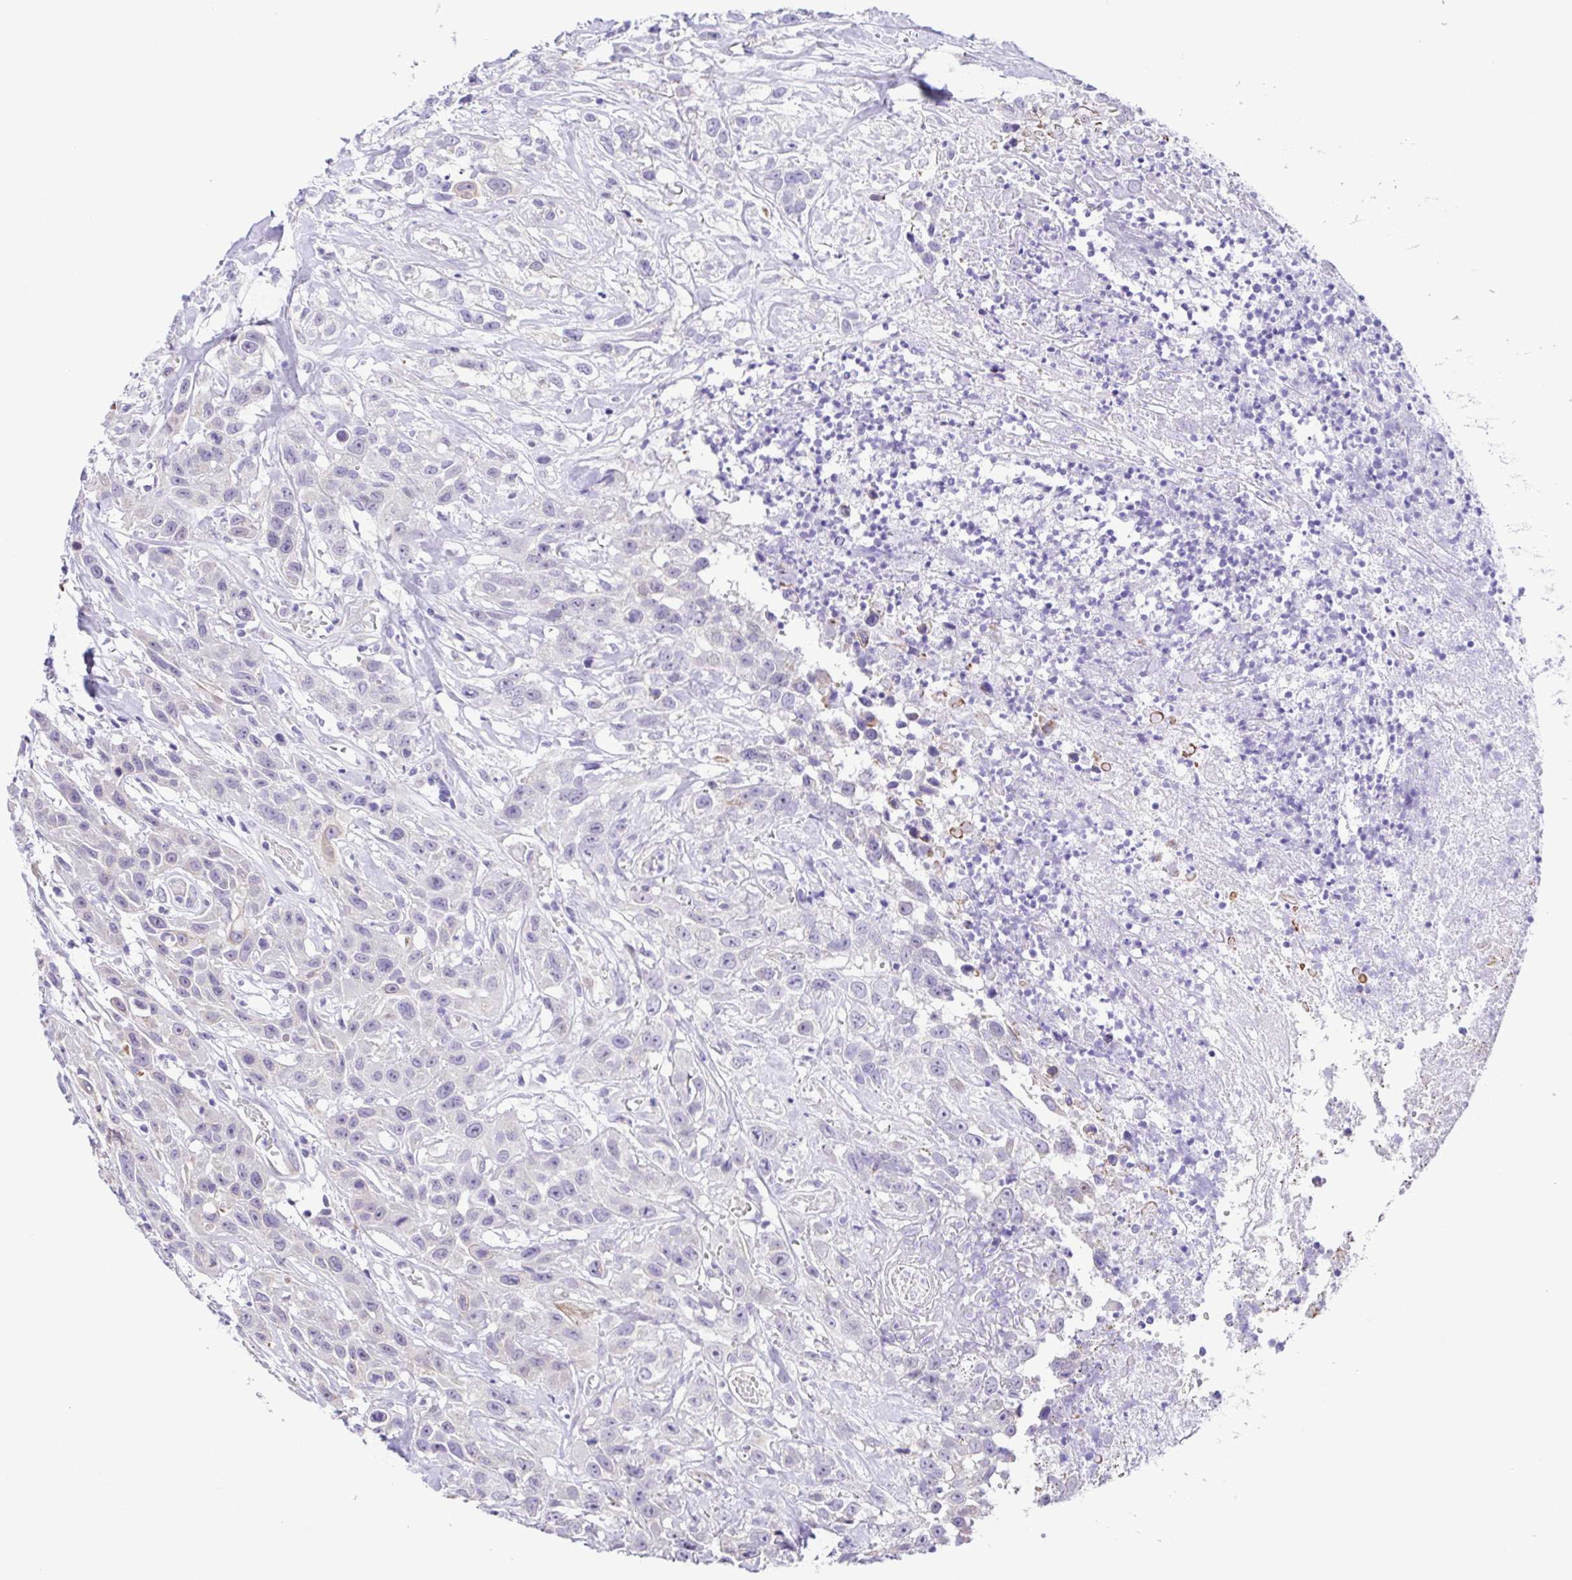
{"staining": {"intensity": "negative", "quantity": "none", "location": "none"}, "tissue": "head and neck cancer", "cell_type": "Tumor cells", "image_type": "cancer", "snomed": [{"axis": "morphology", "description": "Squamous cell carcinoma, NOS"}, {"axis": "topography", "description": "Head-Neck"}], "caption": "Human squamous cell carcinoma (head and neck) stained for a protein using IHC displays no staining in tumor cells.", "gene": "TGM3", "patient": {"sex": "male", "age": 57}}